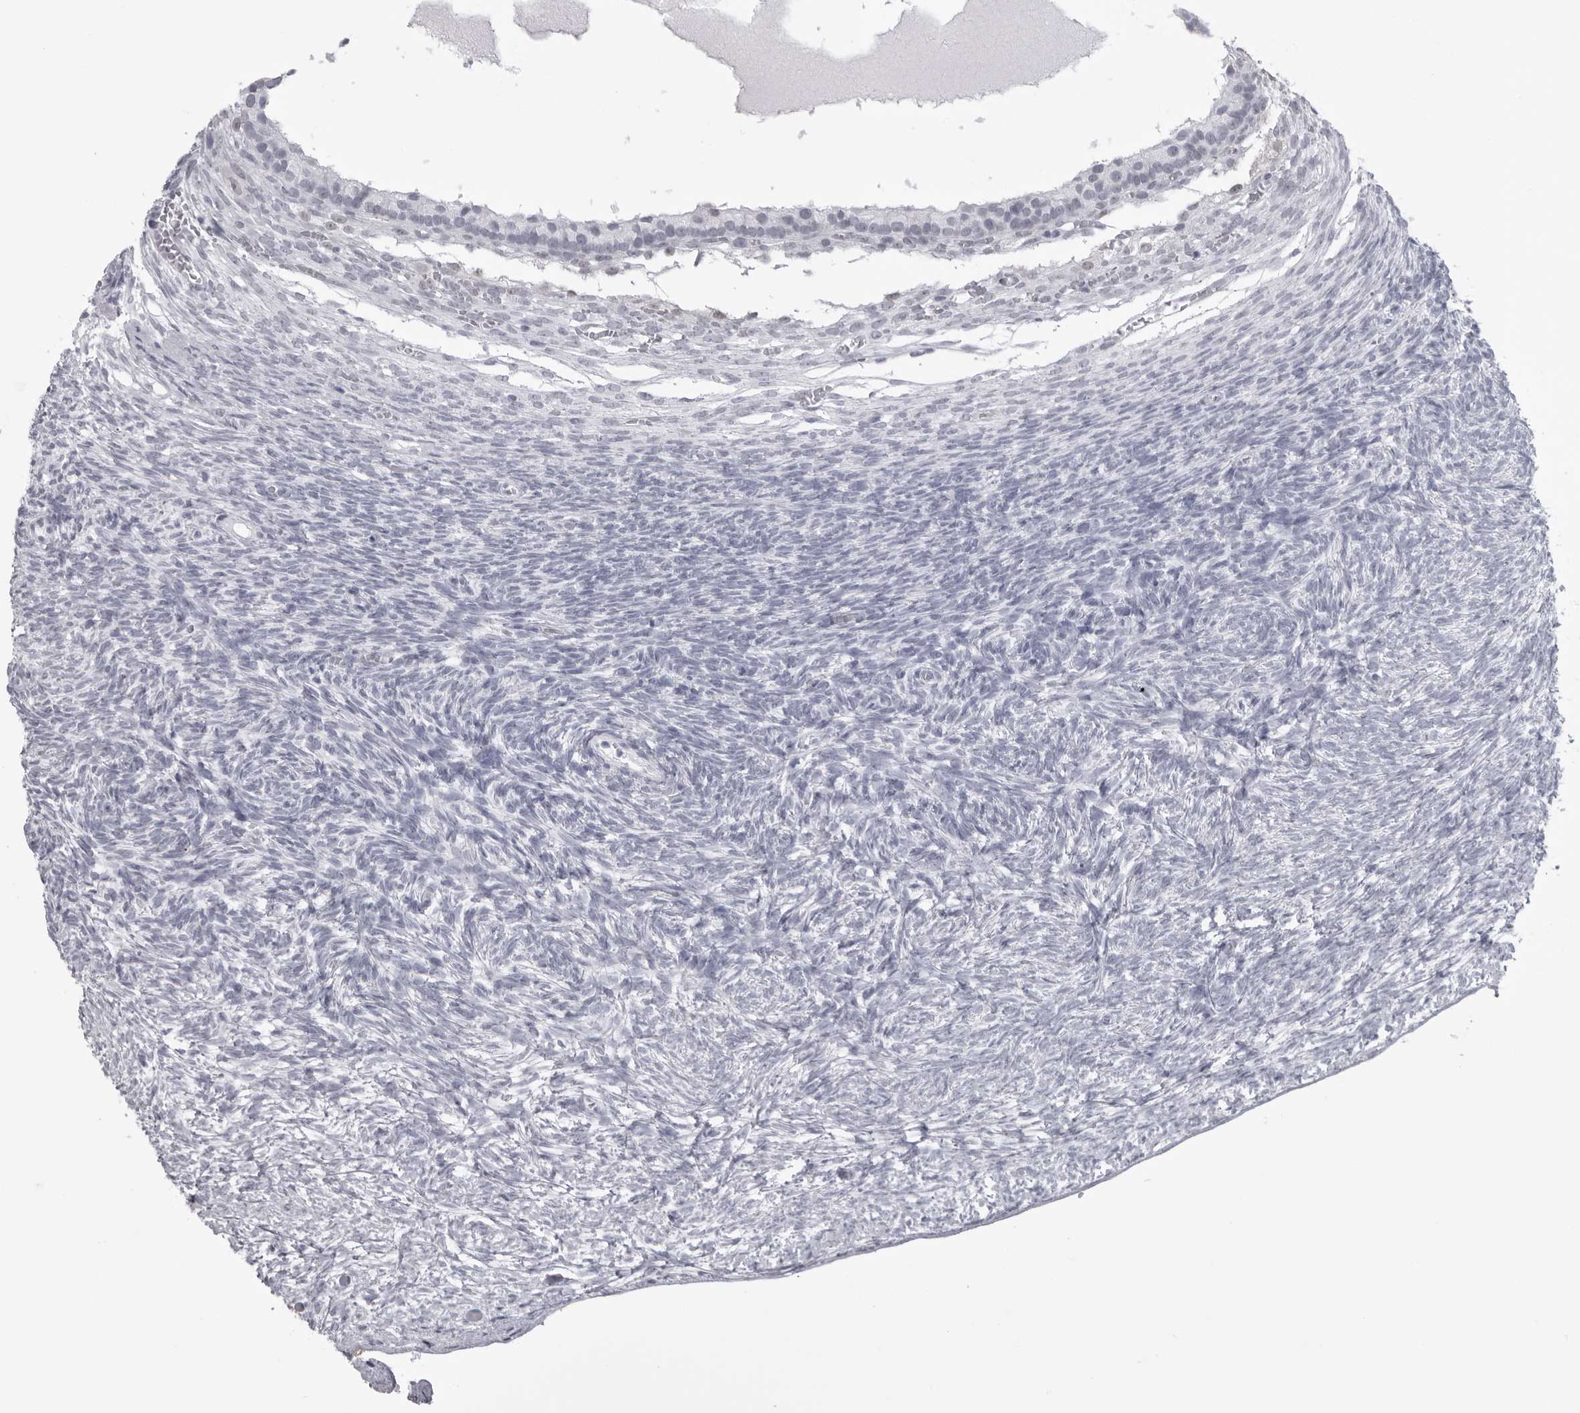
{"staining": {"intensity": "negative", "quantity": "none", "location": "none"}, "tissue": "ovary", "cell_type": "Ovarian stroma cells", "image_type": "normal", "snomed": [{"axis": "morphology", "description": "Normal tissue, NOS"}, {"axis": "topography", "description": "Ovary"}], "caption": "This is an immunohistochemistry micrograph of normal human ovary. There is no positivity in ovarian stroma cells.", "gene": "UROD", "patient": {"sex": "female", "age": 34}}